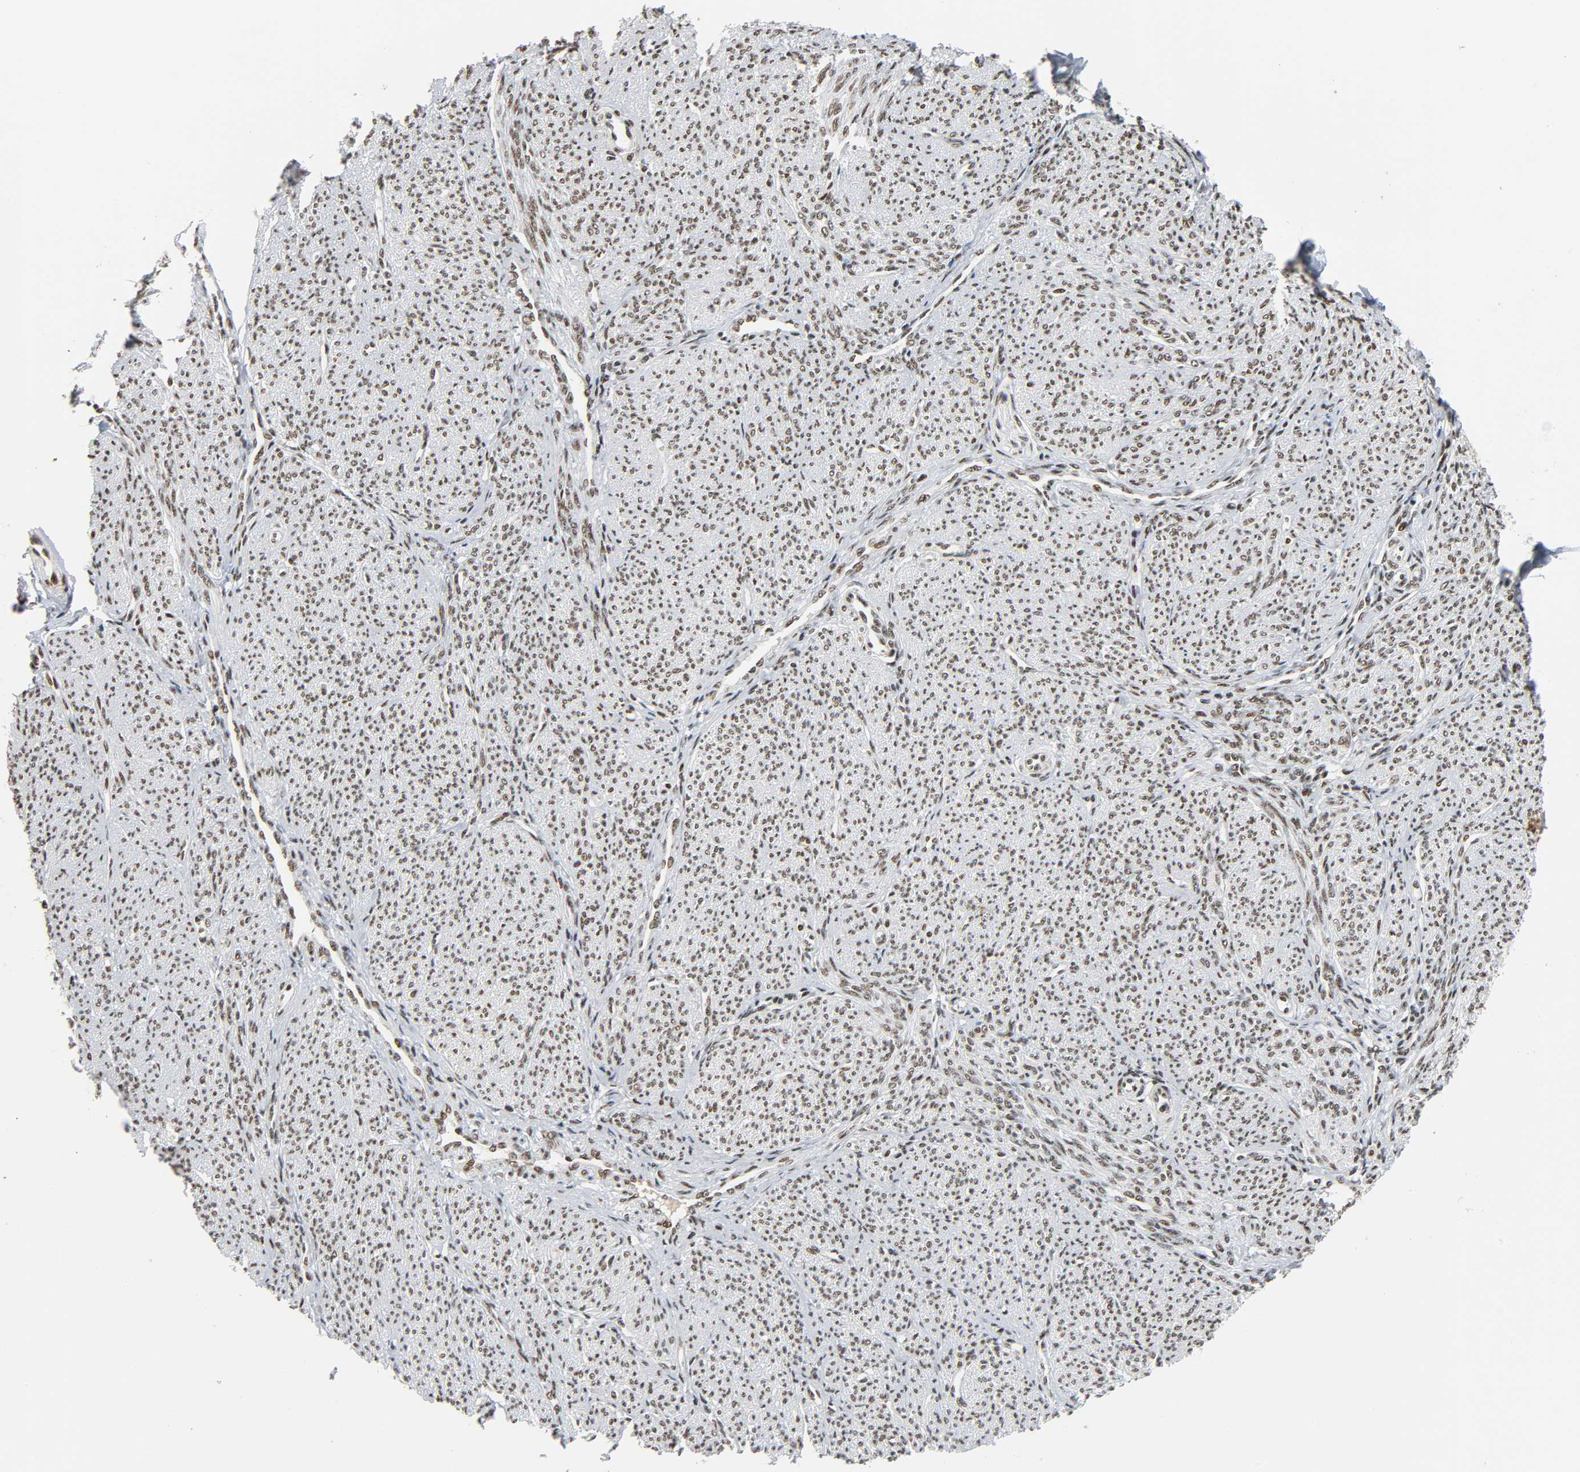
{"staining": {"intensity": "moderate", "quantity": ">75%", "location": "nuclear"}, "tissue": "smooth muscle", "cell_type": "Smooth muscle cells", "image_type": "normal", "snomed": [{"axis": "morphology", "description": "Normal tissue, NOS"}, {"axis": "topography", "description": "Smooth muscle"}], "caption": "This image demonstrates immunohistochemistry (IHC) staining of unremarkable smooth muscle, with medium moderate nuclear positivity in about >75% of smooth muscle cells.", "gene": "CDK9", "patient": {"sex": "female", "age": 65}}